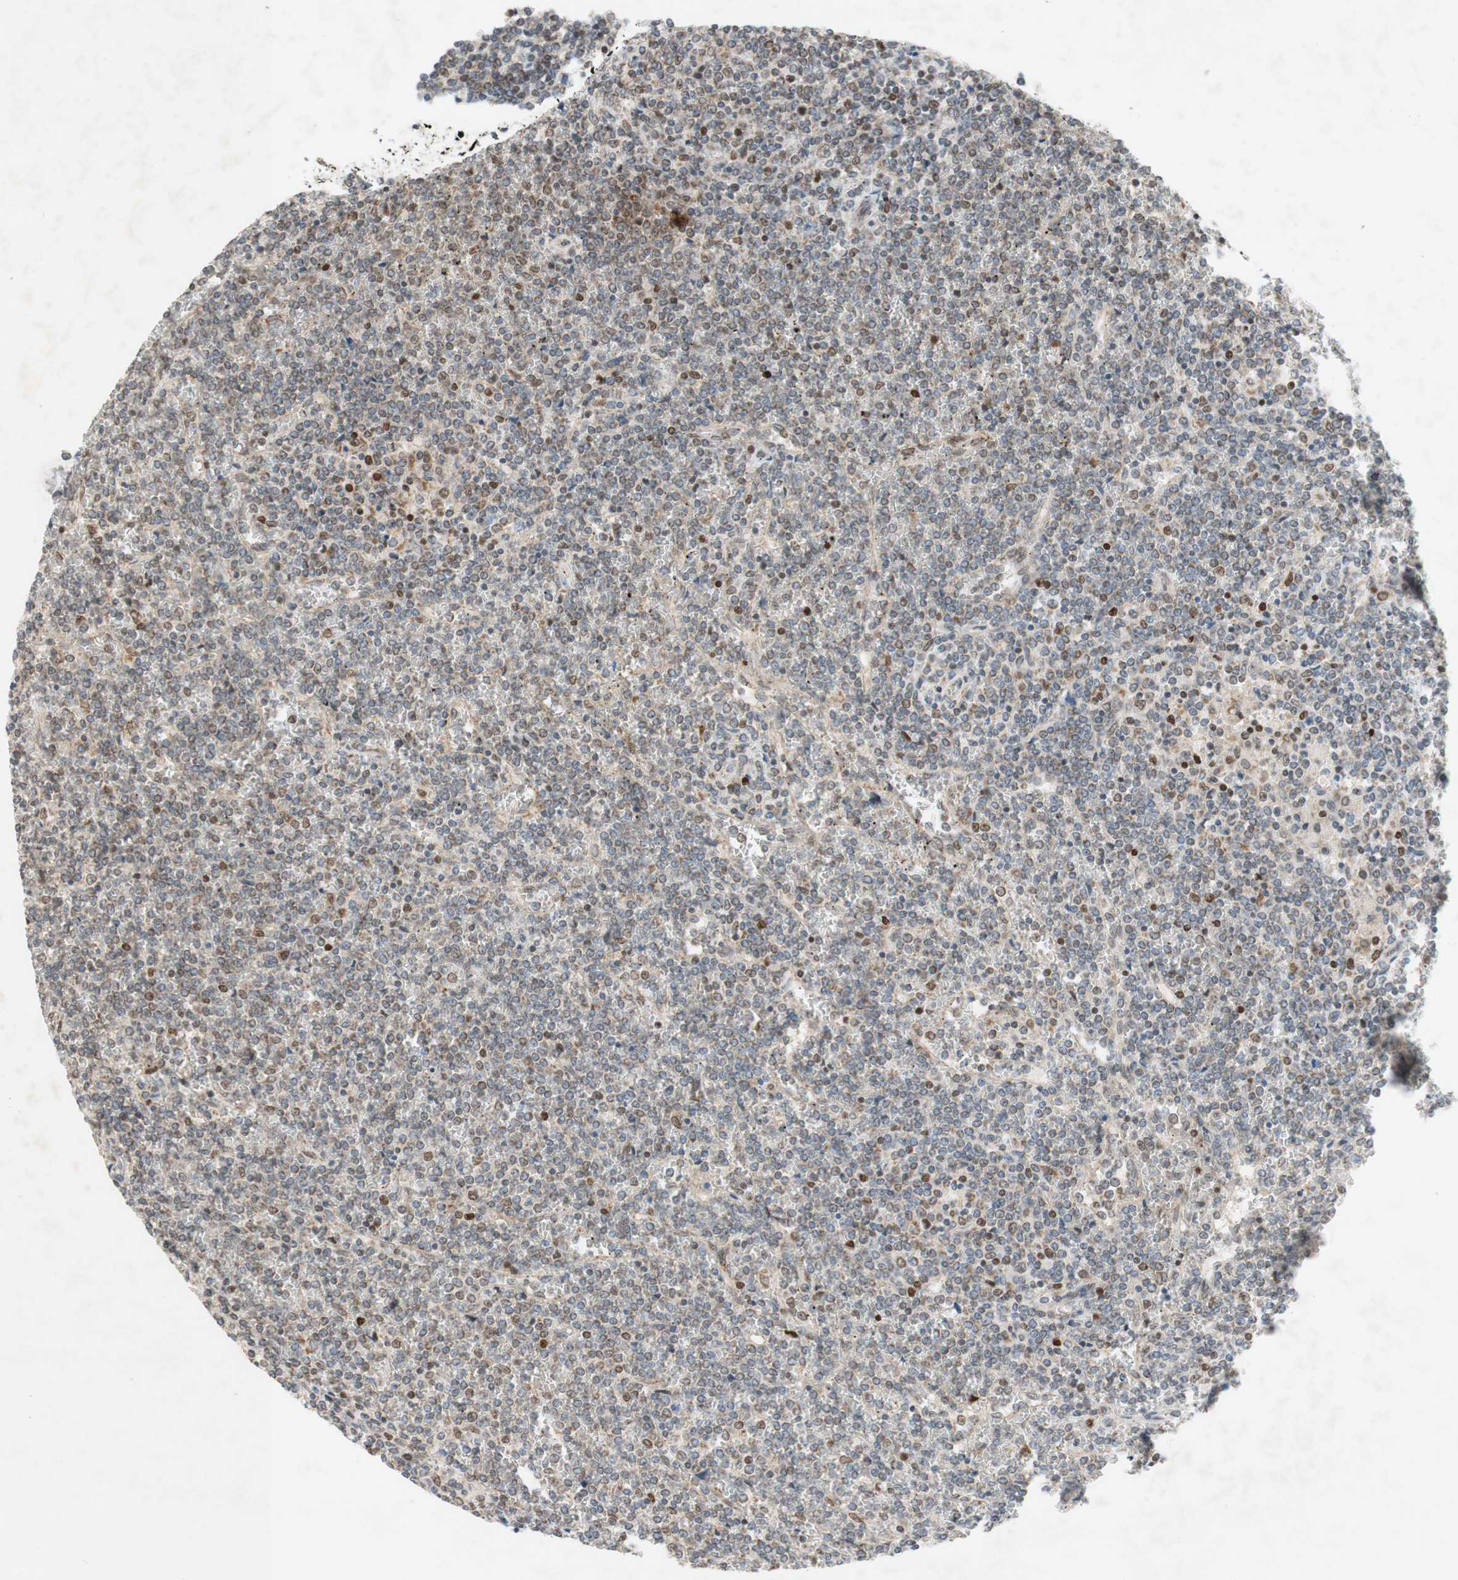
{"staining": {"intensity": "negative", "quantity": "none", "location": "none"}, "tissue": "lymphoma", "cell_type": "Tumor cells", "image_type": "cancer", "snomed": [{"axis": "morphology", "description": "Malignant lymphoma, non-Hodgkin's type, Low grade"}, {"axis": "topography", "description": "Spleen"}], "caption": "Immunohistochemistry (IHC) histopathology image of neoplastic tissue: human lymphoma stained with DAB shows no significant protein expression in tumor cells.", "gene": "DNMT3A", "patient": {"sex": "female", "age": 19}}